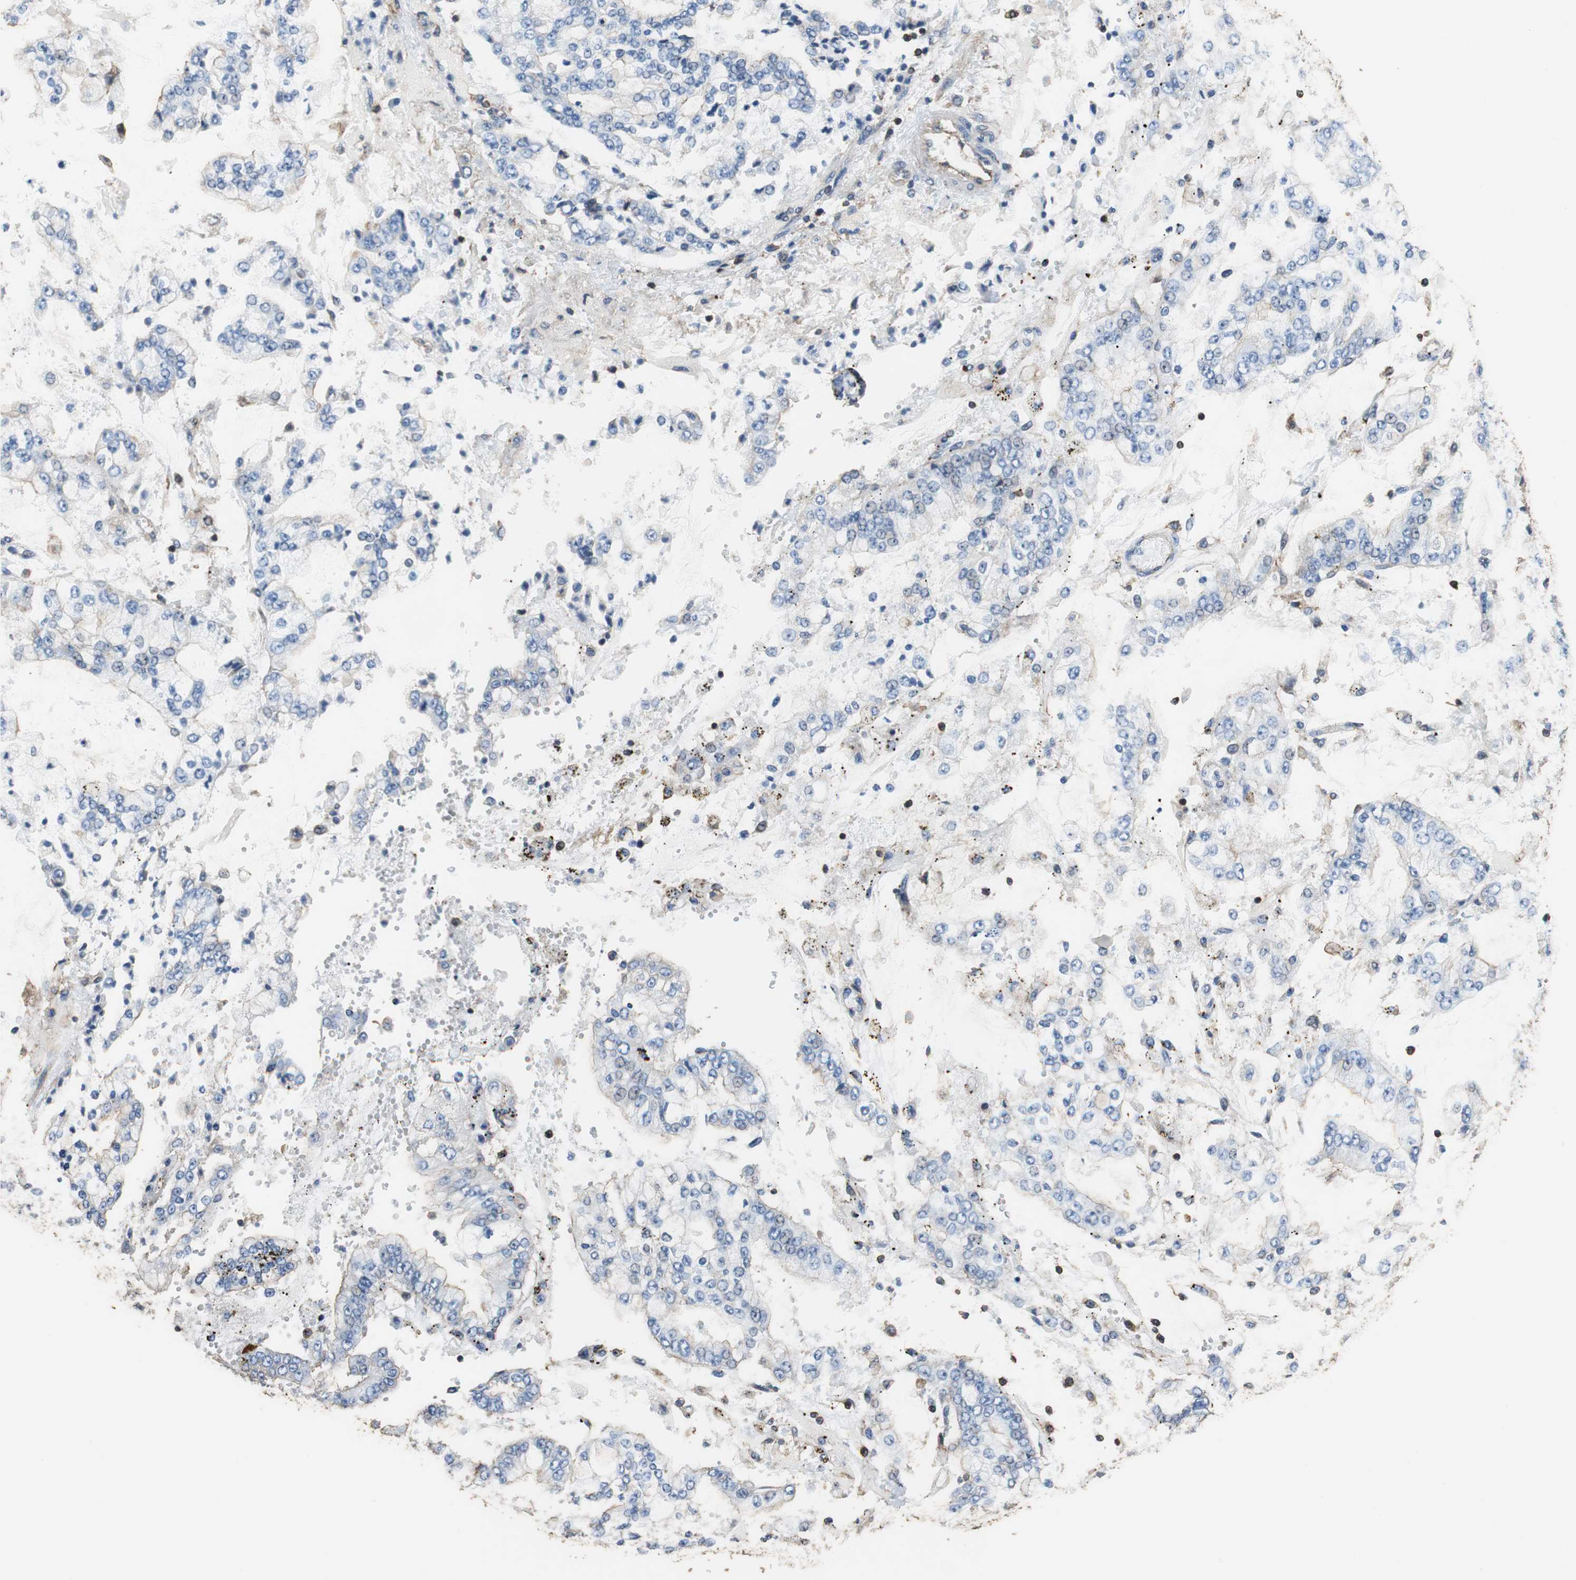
{"staining": {"intensity": "negative", "quantity": "none", "location": "none"}, "tissue": "stomach cancer", "cell_type": "Tumor cells", "image_type": "cancer", "snomed": [{"axis": "morphology", "description": "Adenocarcinoma, NOS"}, {"axis": "topography", "description": "Stomach"}], "caption": "Tumor cells are negative for brown protein staining in stomach cancer. (Stains: DAB immunohistochemistry (IHC) with hematoxylin counter stain, Microscopy: brightfield microscopy at high magnification).", "gene": "PRKRA", "patient": {"sex": "male", "age": 76}}